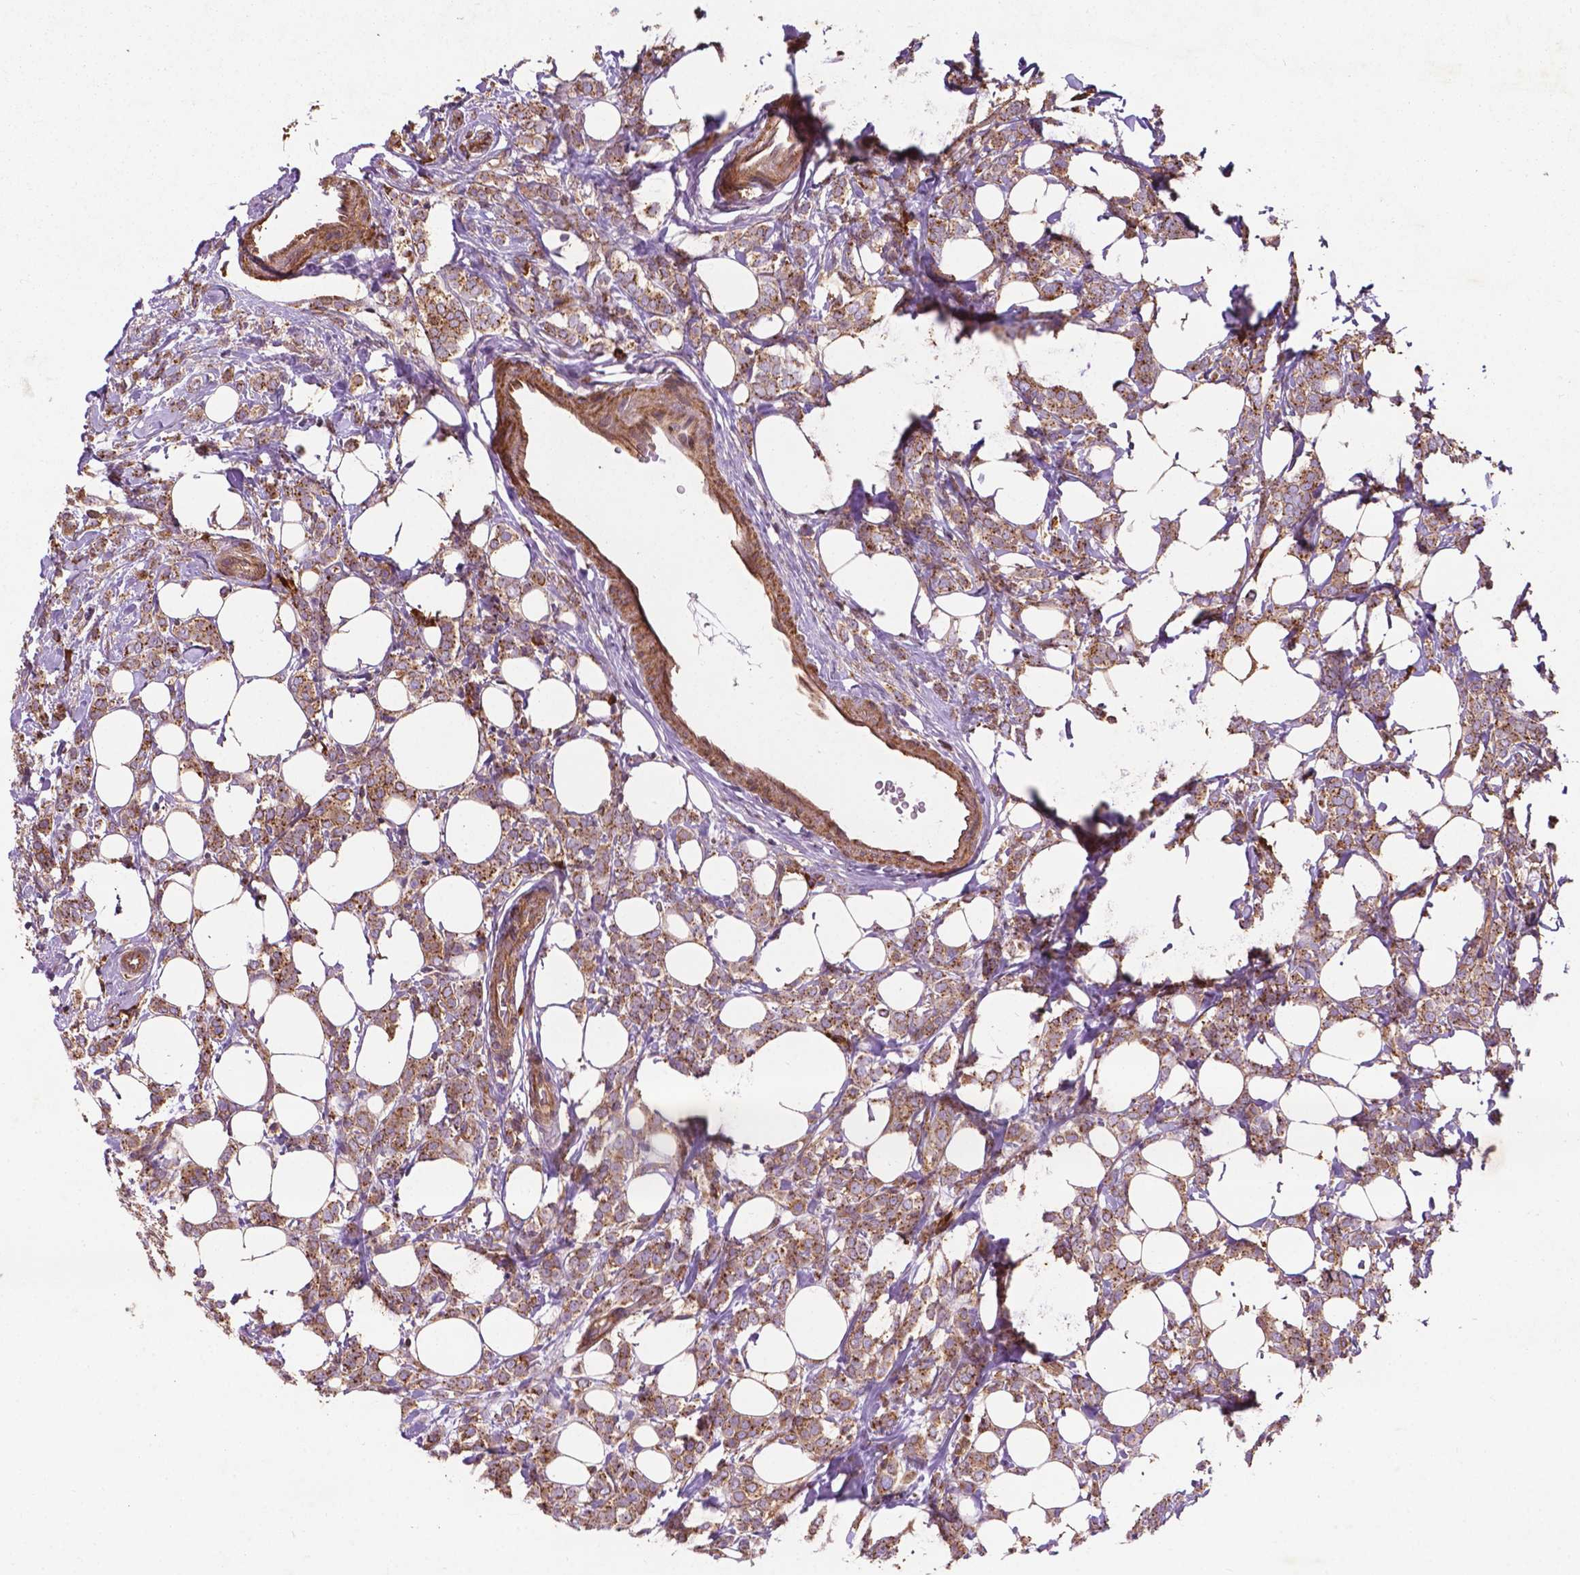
{"staining": {"intensity": "moderate", "quantity": ">75%", "location": "cytoplasmic/membranous"}, "tissue": "breast cancer", "cell_type": "Tumor cells", "image_type": "cancer", "snomed": [{"axis": "morphology", "description": "Lobular carcinoma"}, {"axis": "topography", "description": "Breast"}], "caption": "DAB (3,3'-diaminobenzidine) immunohistochemical staining of lobular carcinoma (breast) exhibits moderate cytoplasmic/membranous protein staining in about >75% of tumor cells. The protein is stained brown, and the nuclei are stained in blue (DAB IHC with brightfield microscopy, high magnification).", "gene": "CCDC71L", "patient": {"sex": "female", "age": 49}}